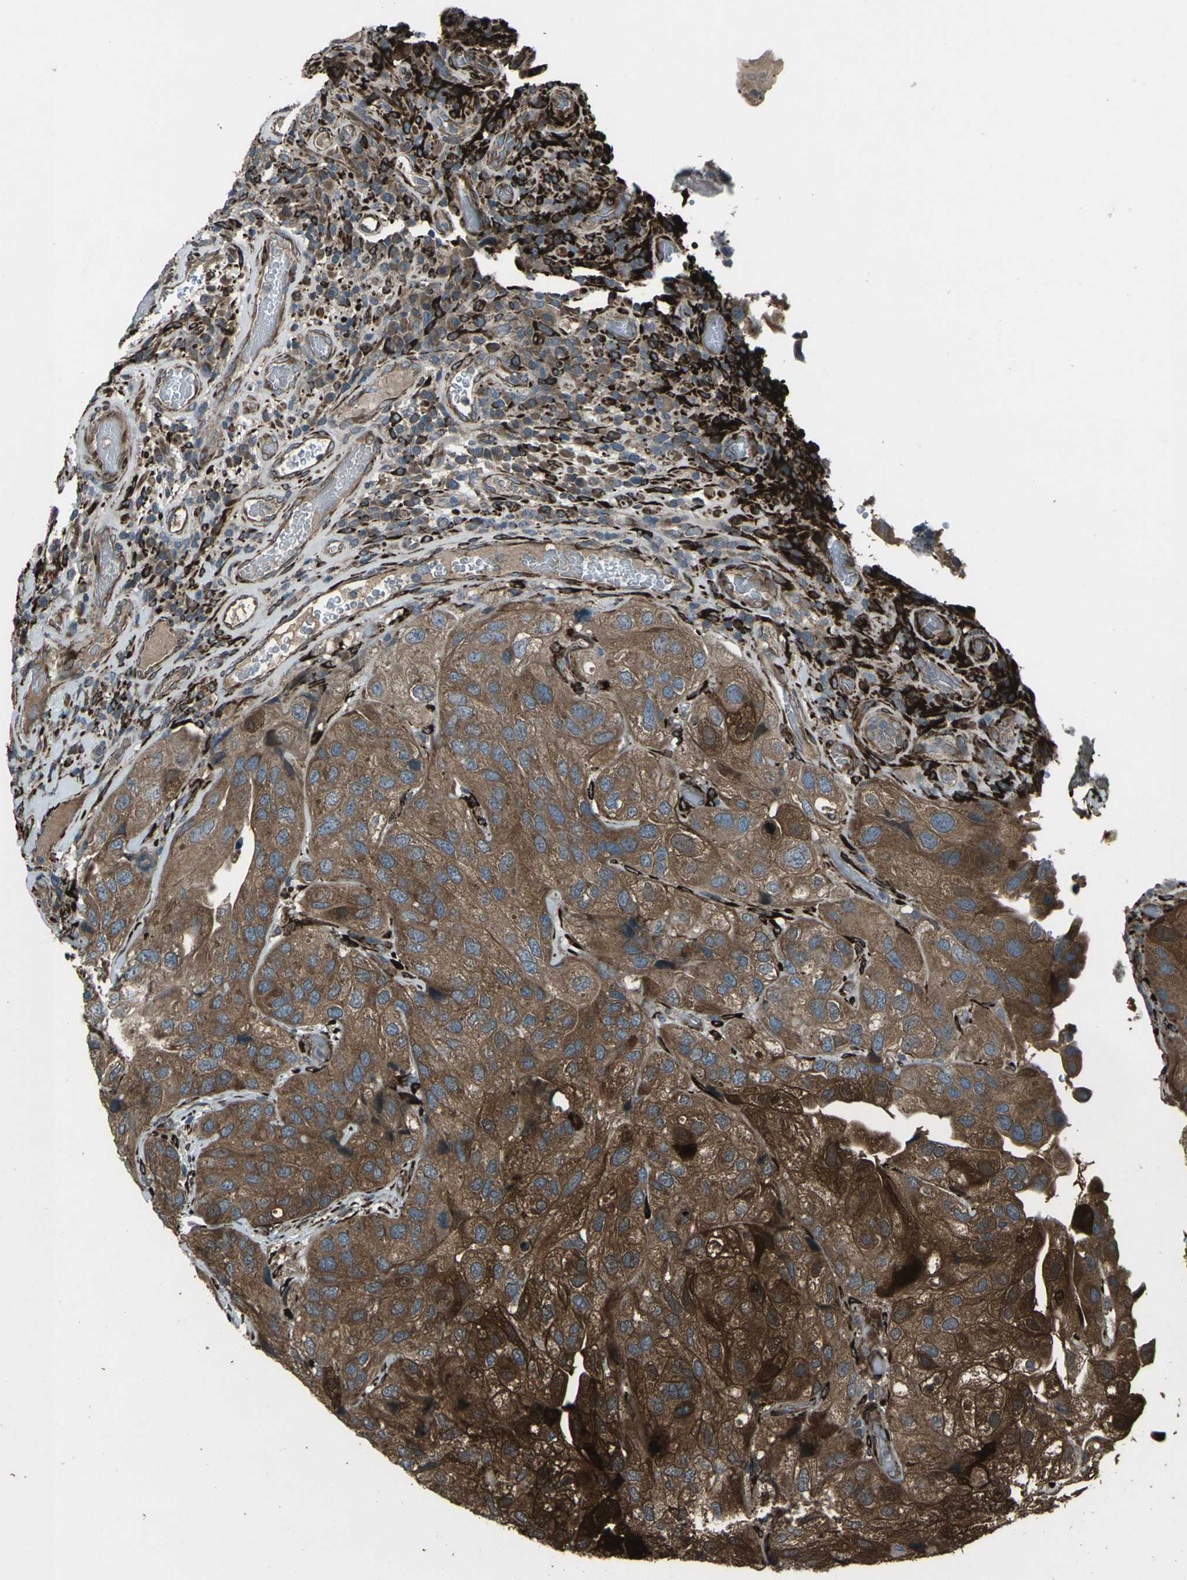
{"staining": {"intensity": "strong", "quantity": "25%-75%", "location": "cytoplasmic/membranous"}, "tissue": "urothelial cancer", "cell_type": "Tumor cells", "image_type": "cancer", "snomed": [{"axis": "morphology", "description": "Urothelial carcinoma, High grade"}, {"axis": "topography", "description": "Urinary bladder"}], "caption": "Urothelial carcinoma (high-grade) stained for a protein reveals strong cytoplasmic/membranous positivity in tumor cells.", "gene": "LSMEM1", "patient": {"sex": "female", "age": 64}}